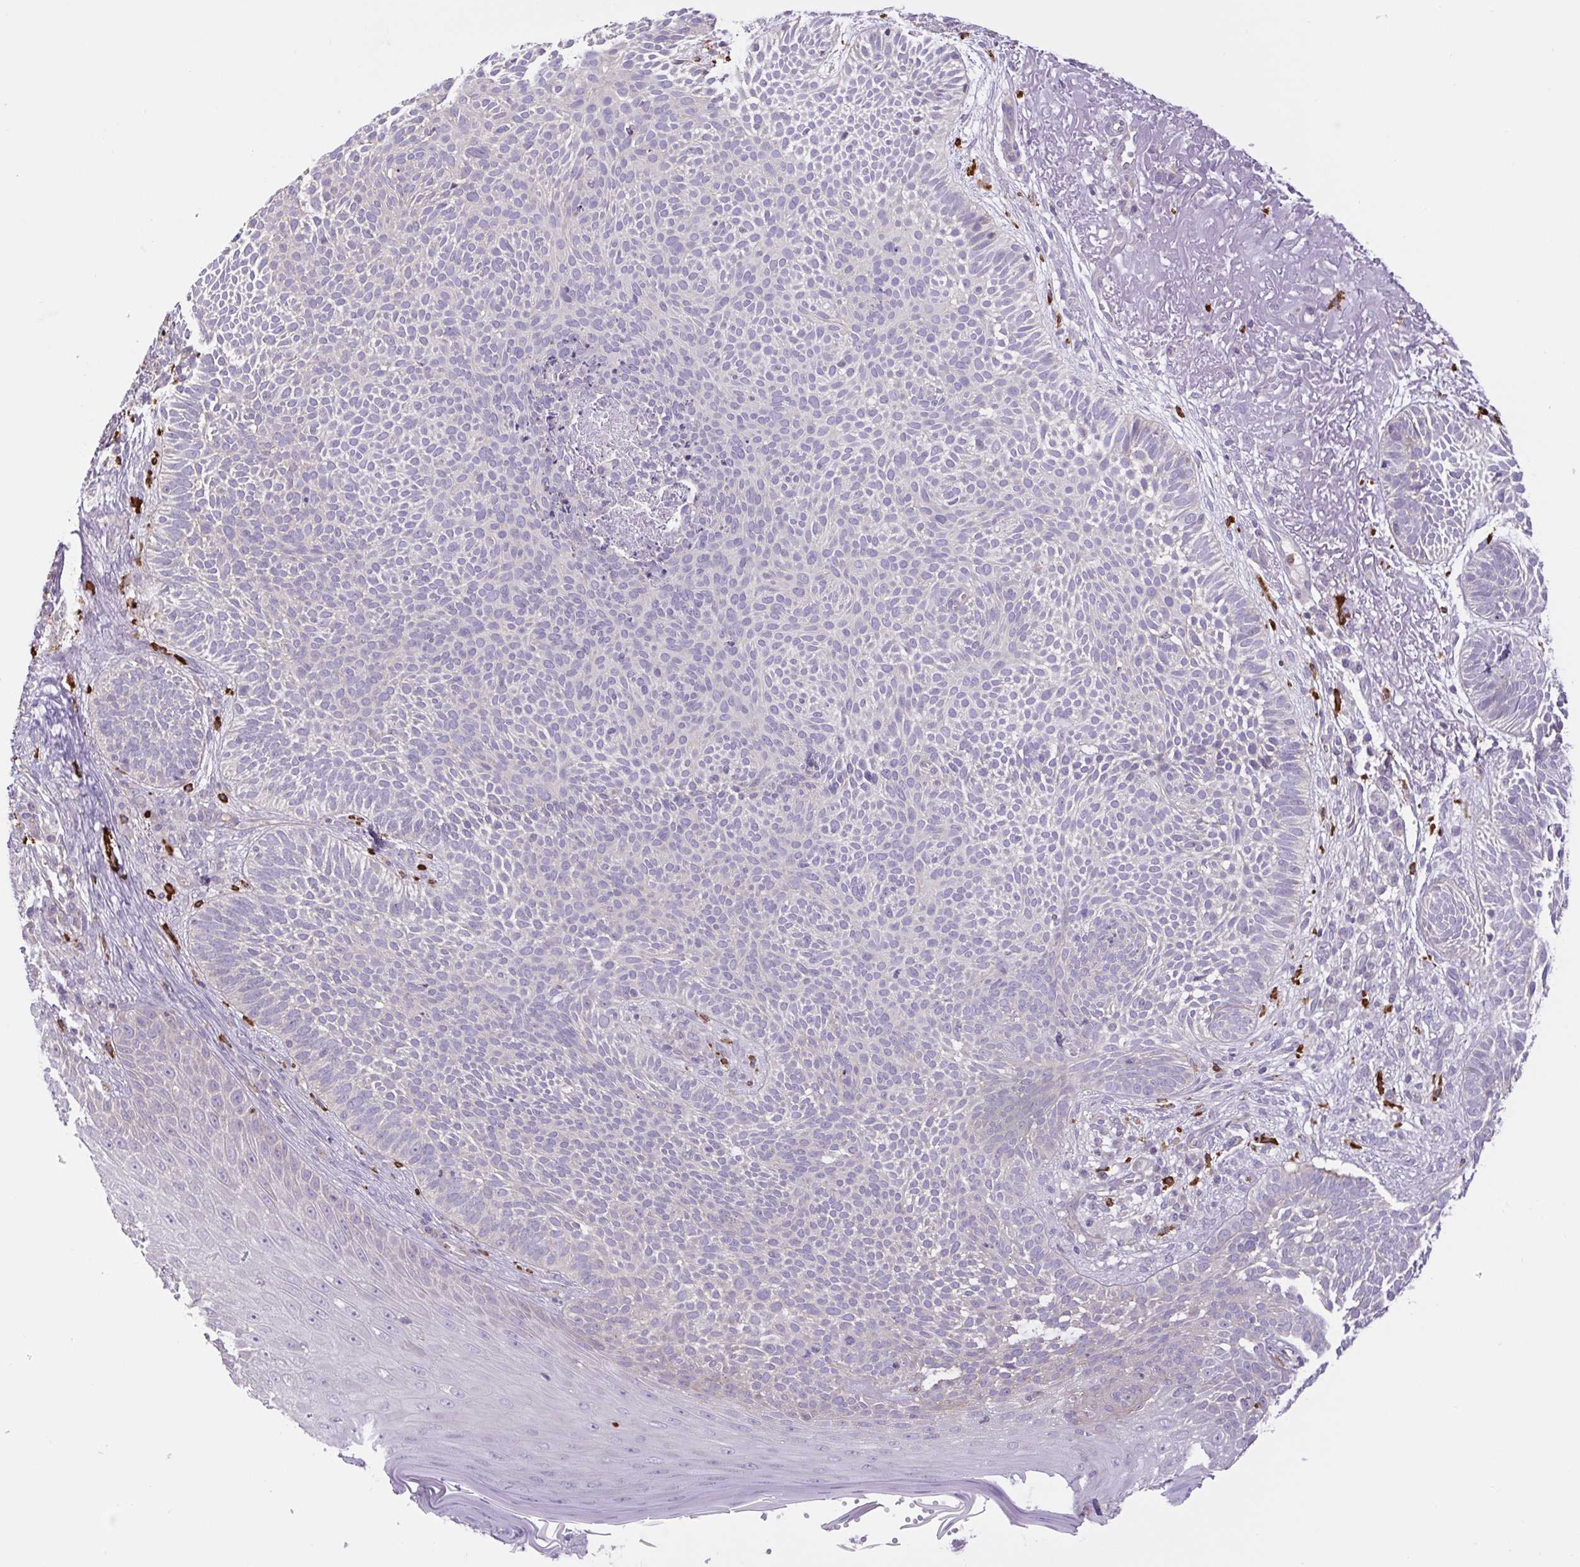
{"staining": {"intensity": "negative", "quantity": "none", "location": "none"}, "tissue": "skin cancer", "cell_type": "Tumor cells", "image_type": "cancer", "snomed": [{"axis": "morphology", "description": "Basal cell carcinoma"}, {"axis": "topography", "description": "Skin"}, {"axis": "topography", "description": "Skin of face"}], "caption": "DAB immunohistochemical staining of human skin basal cell carcinoma exhibits no significant positivity in tumor cells.", "gene": "FAM177B", "patient": {"sex": "female", "age": 82}}